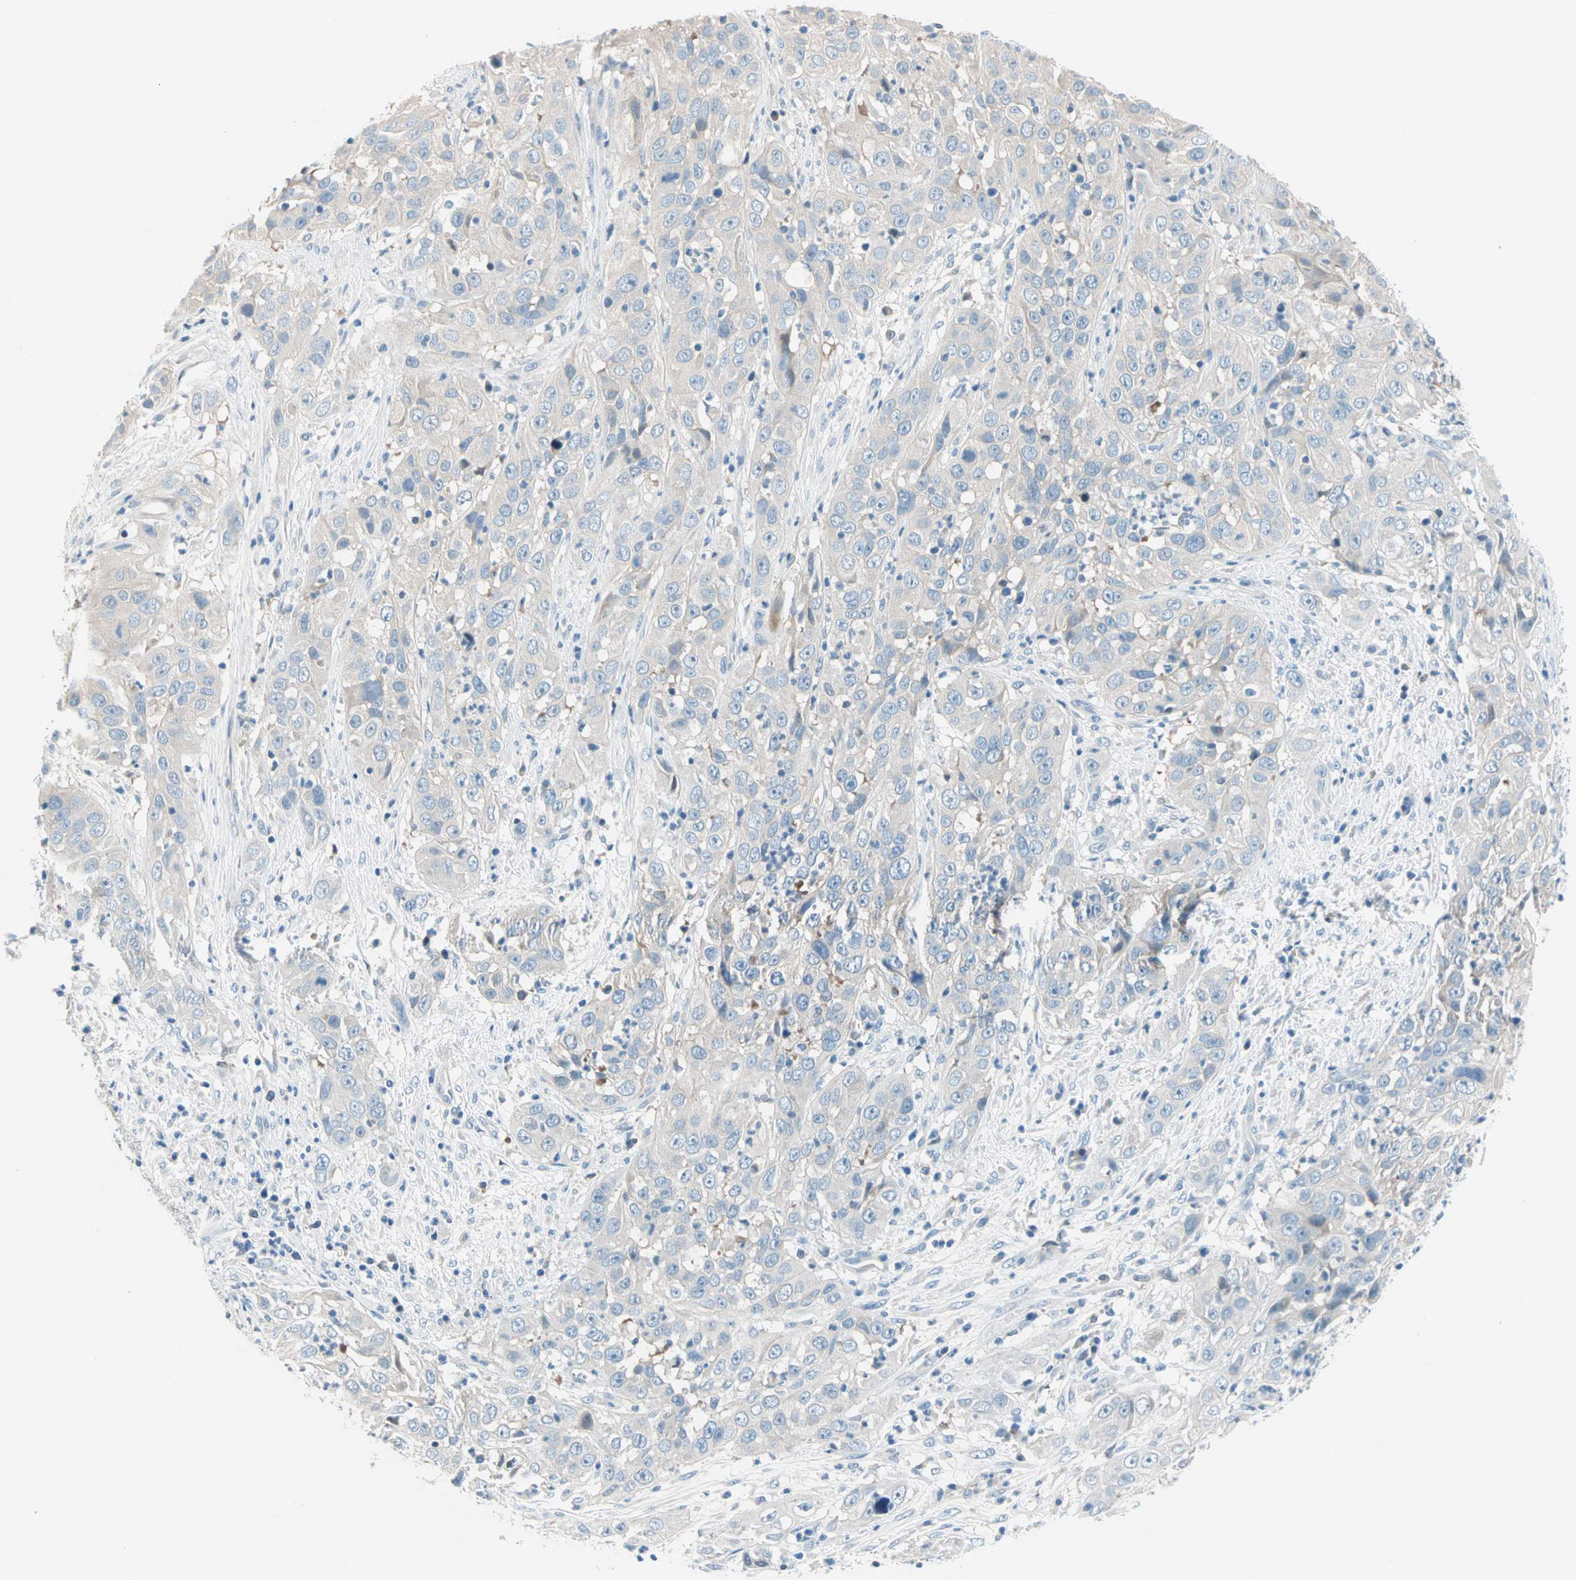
{"staining": {"intensity": "negative", "quantity": "none", "location": "none"}, "tissue": "cervical cancer", "cell_type": "Tumor cells", "image_type": "cancer", "snomed": [{"axis": "morphology", "description": "Squamous cell carcinoma, NOS"}, {"axis": "topography", "description": "Cervix"}], "caption": "Cervical cancer (squamous cell carcinoma) was stained to show a protein in brown. There is no significant staining in tumor cells.", "gene": "TMEM163", "patient": {"sex": "female", "age": 32}}